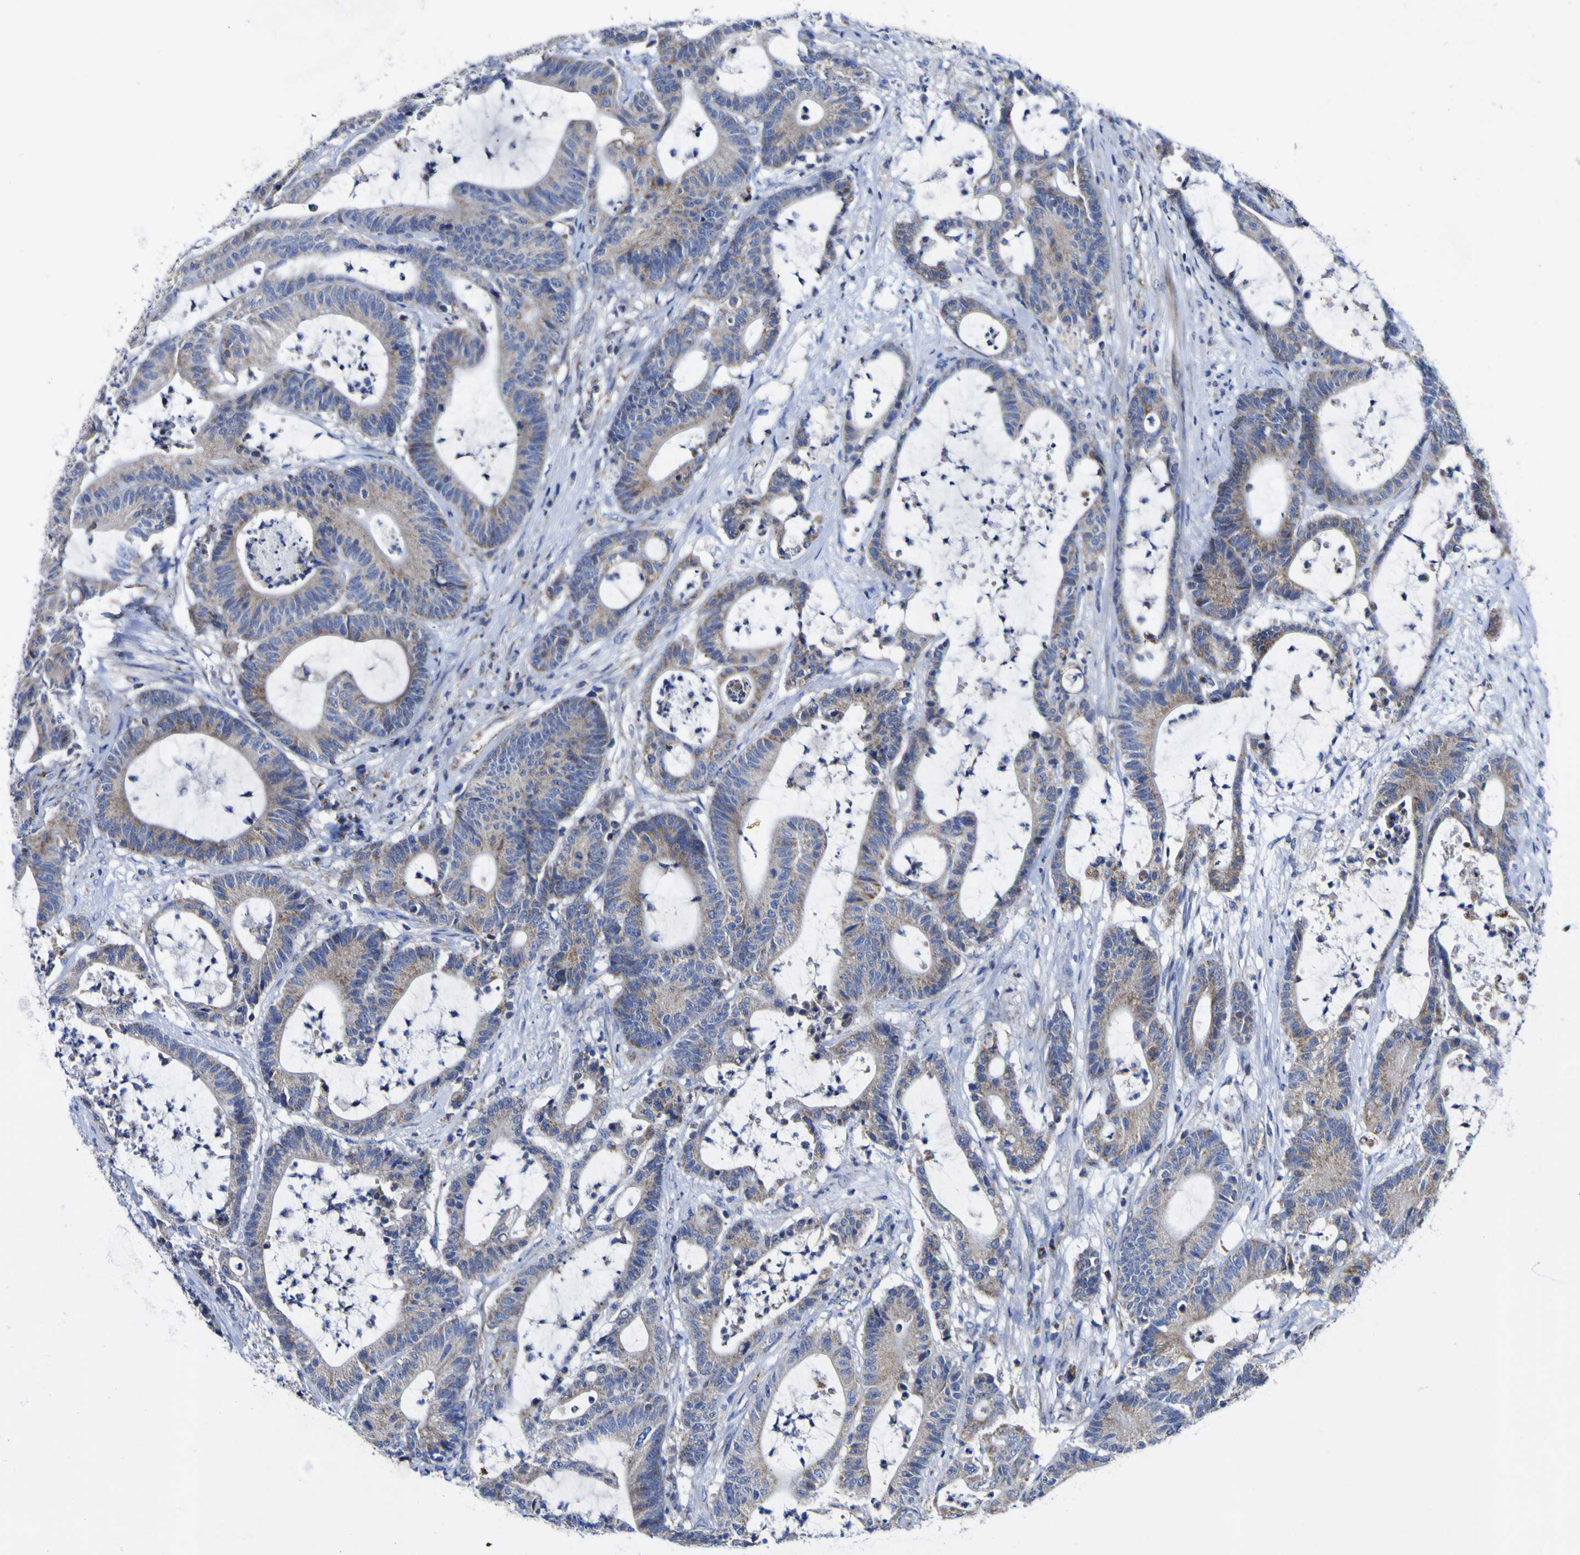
{"staining": {"intensity": "moderate", "quantity": ">75%", "location": "cytoplasmic/membranous"}, "tissue": "colorectal cancer", "cell_type": "Tumor cells", "image_type": "cancer", "snomed": [{"axis": "morphology", "description": "Adenocarcinoma, NOS"}, {"axis": "topography", "description": "Colon"}], "caption": "Moderate cytoplasmic/membranous staining for a protein is seen in about >75% of tumor cells of colorectal cancer using immunohistochemistry.", "gene": "CCDC90B", "patient": {"sex": "female", "age": 84}}